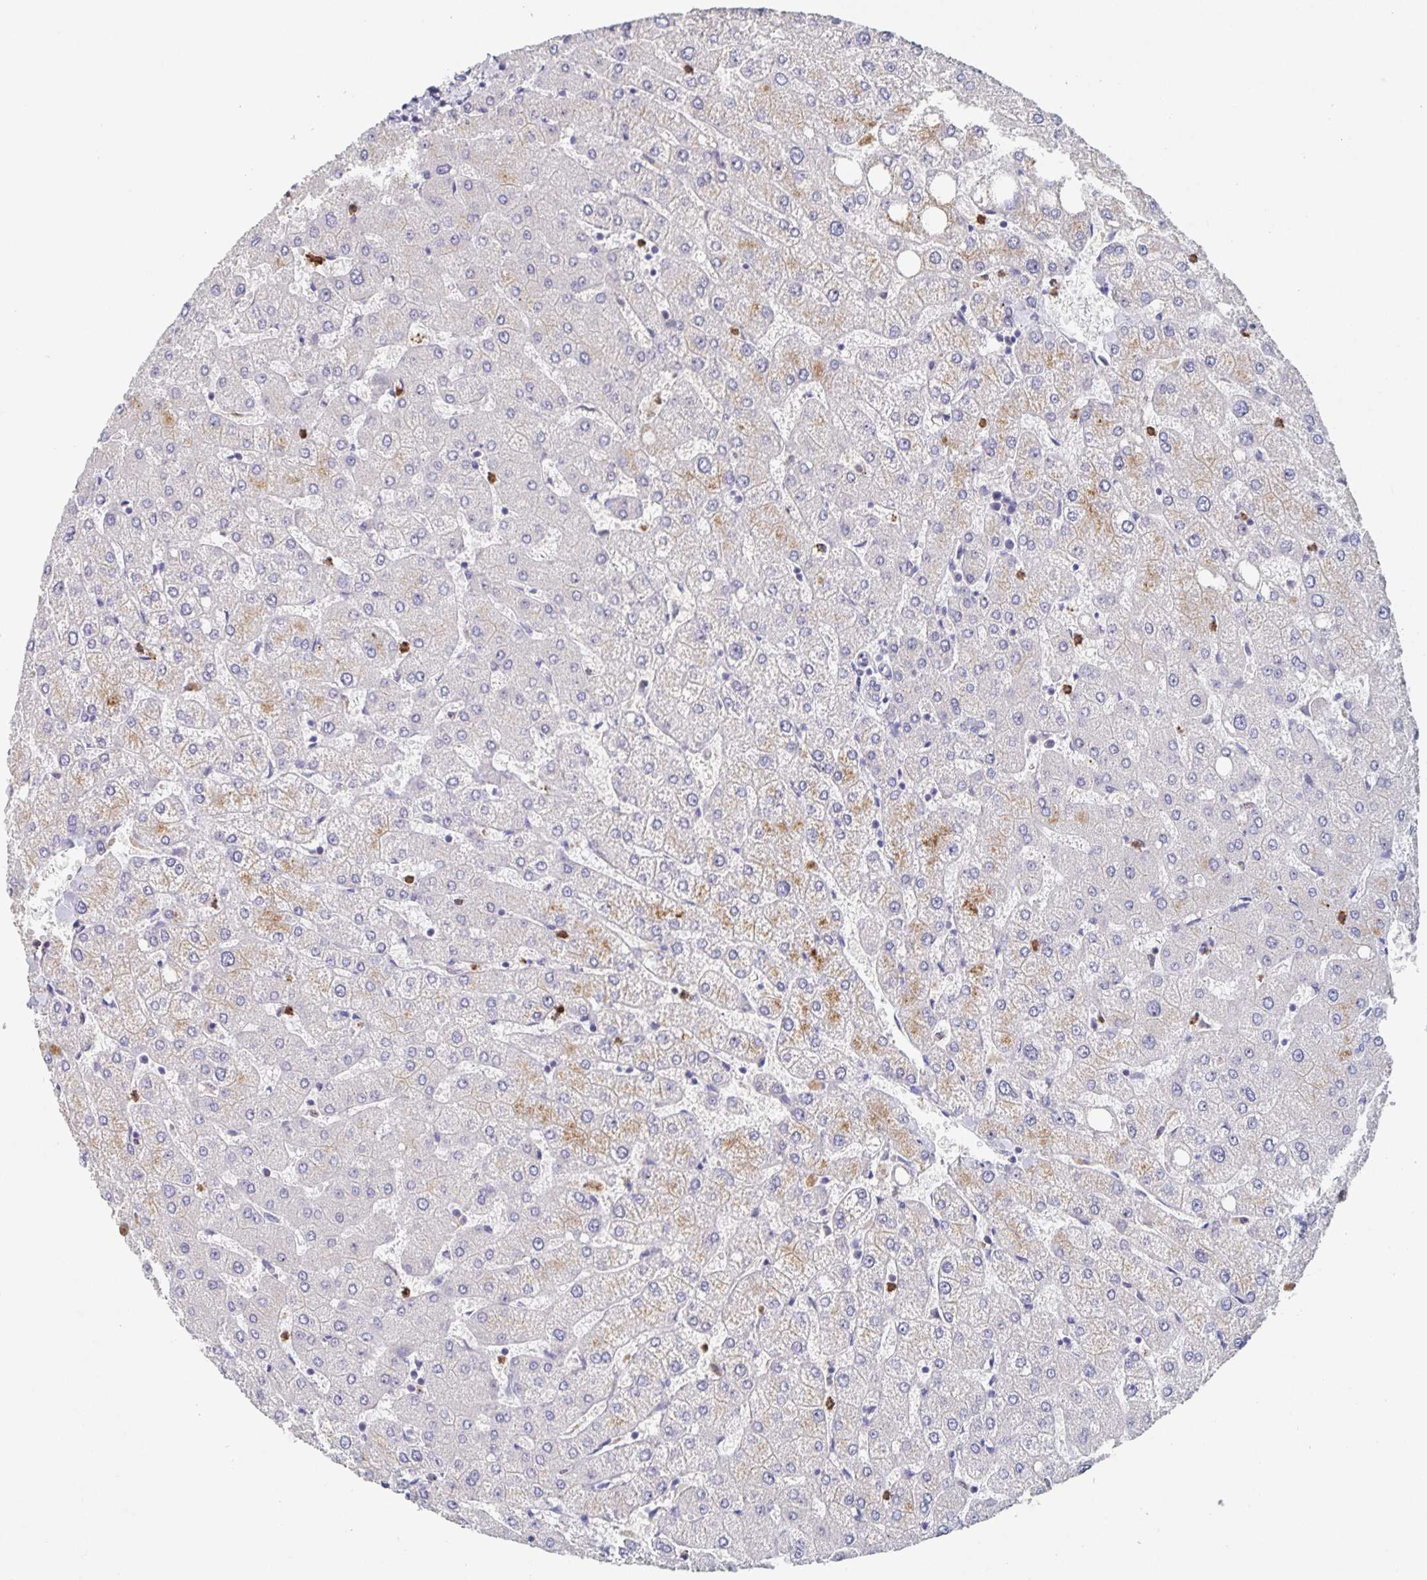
{"staining": {"intensity": "negative", "quantity": "none", "location": "none"}, "tissue": "liver", "cell_type": "Cholangiocytes", "image_type": "normal", "snomed": [{"axis": "morphology", "description": "Normal tissue, NOS"}, {"axis": "topography", "description": "Liver"}], "caption": "IHC of normal human liver reveals no expression in cholangiocytes.", "gene": "CDC42BPG", "patient": {"sex": "female", "age": 54}}